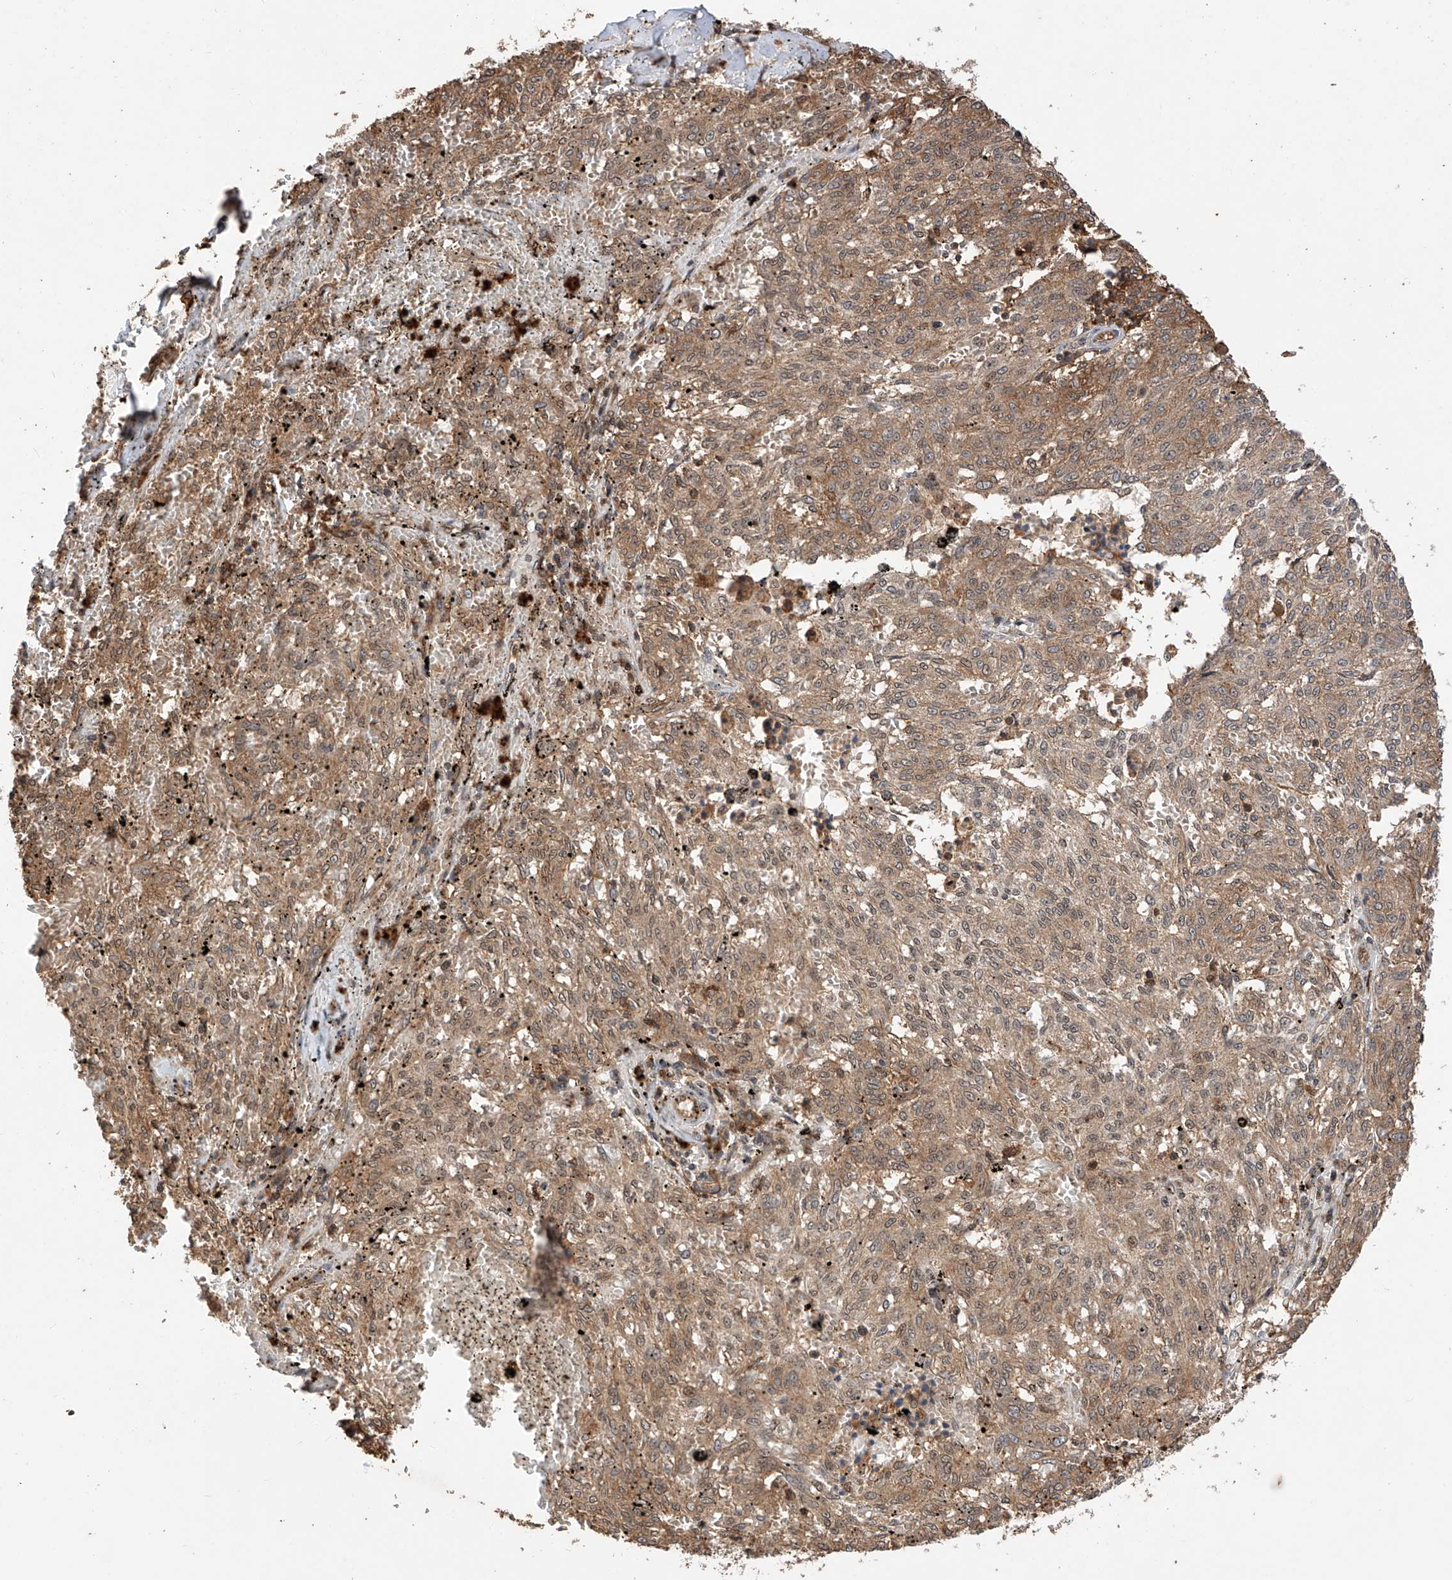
{"staining": {"intensity": "moderate", "quantity": ">75%", "location": "cytoplasmic/membranous"}, "tissue": "melanoma", "cell_type": "Tumor cells", "image_type": "cancer", "snomed": [{"axis": "morphology", "description": "Malignant melanoma, NOS"}, {"axis": "topography", "description": "Skin"}], "caption": "Immunohistochemistry histopathology image of human melanoma stained for a protein (brown), which reveals medium levels of moderate cytoplasmic/membranous staining in approximately >75% of tumor cells.", "gene": "RILPL2", "patient": {"sex": "female", "age": 72}}